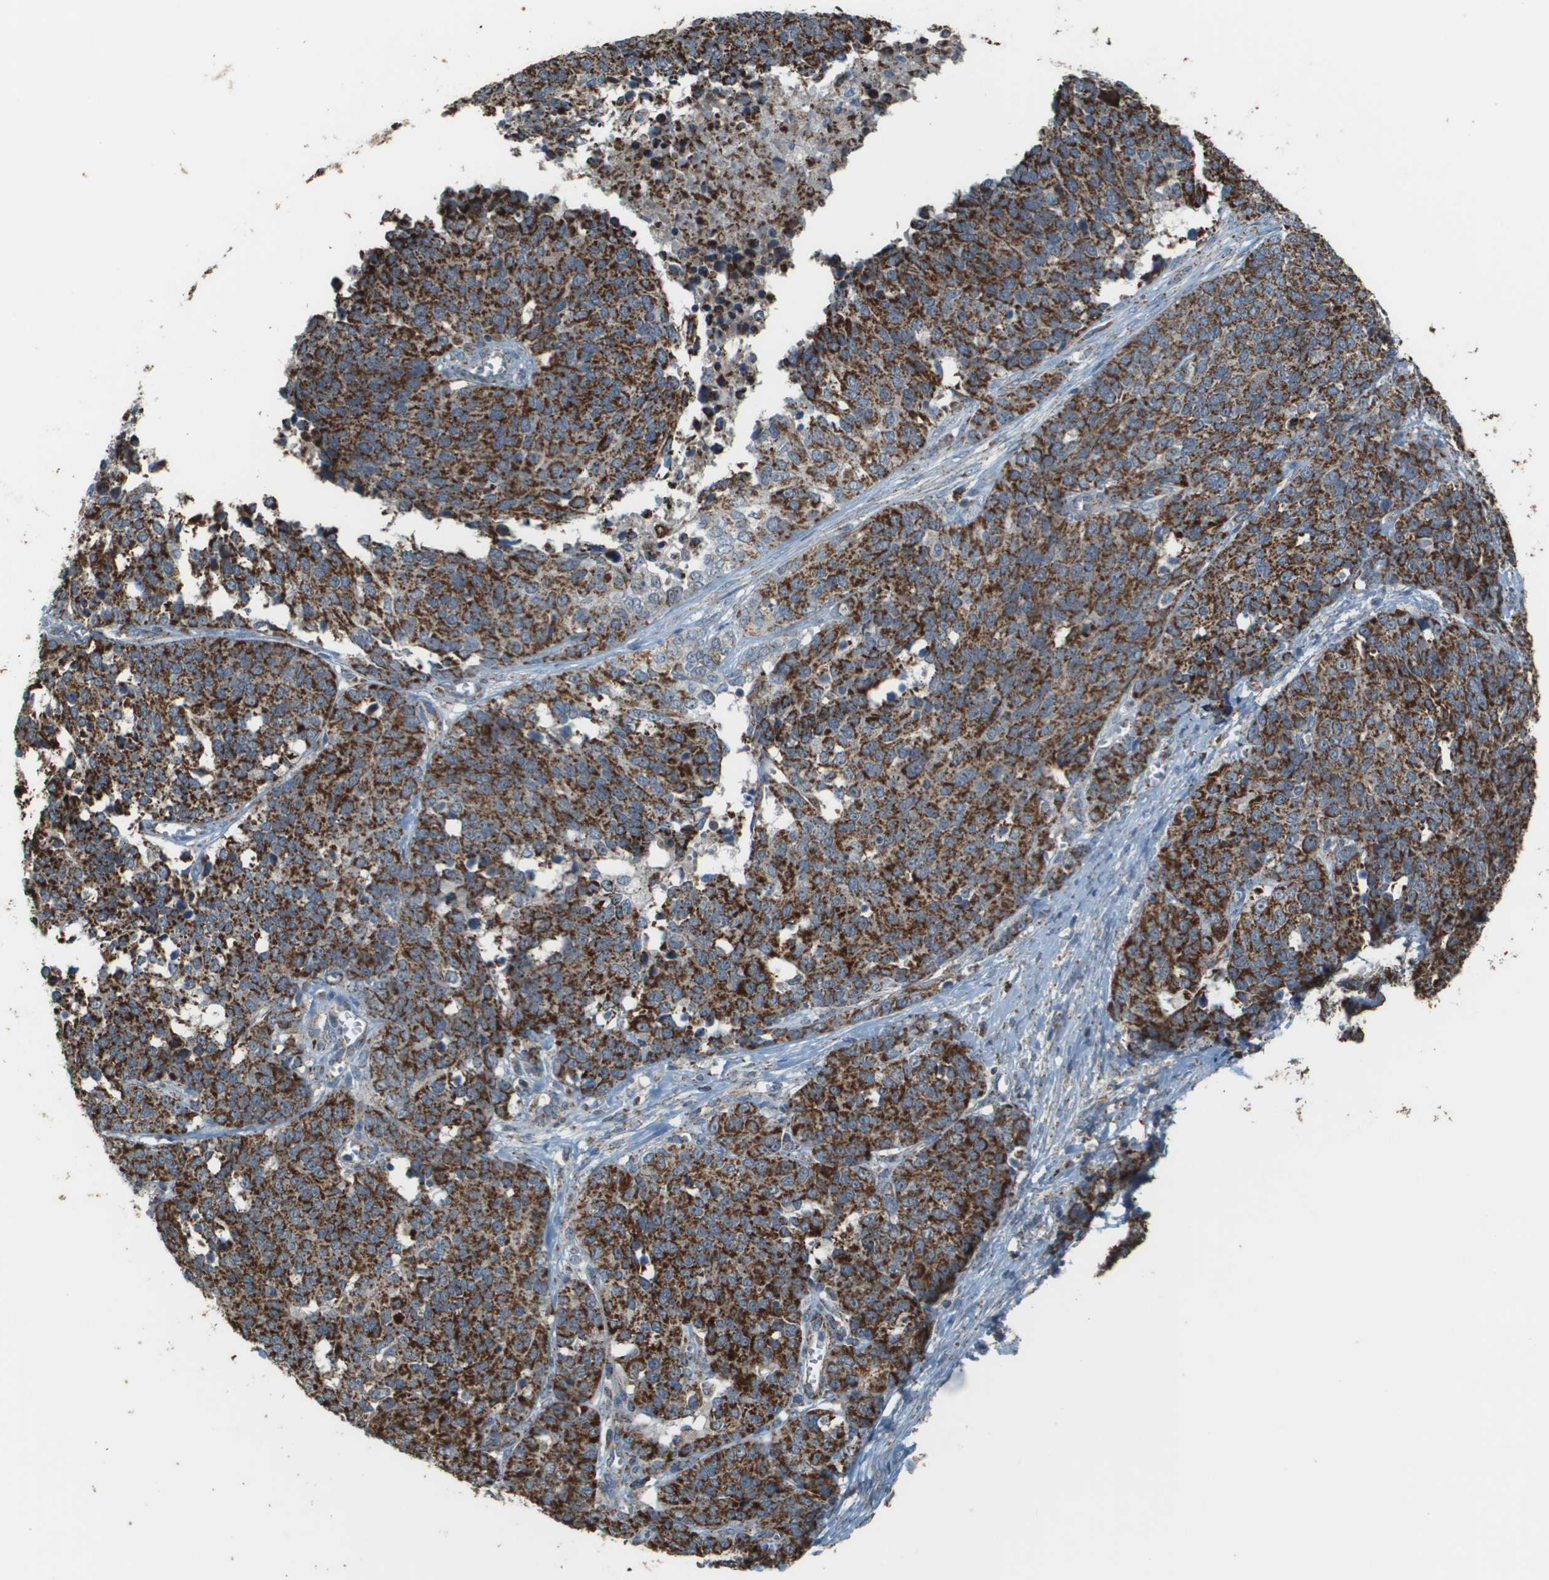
{"staining": {"intensity": "strong", "quantity": ">75%", "location": "cytoplasmic/membranous"}, "tissue": "ovarian cancer", "cell_type": "Tumor cells", "image_type": "cancer", "snomed": [{"axis": "morphology", "description": "Cystadenocarcinoma, serous, NOS"}, {"axis": "topography", "description": "Ovary"}], "caption": "Immunohistochemical staining of human ovarian cancer demonstrates high levels of strong cytoplasmic/membranous positivity in about >75% of tumor cells. (IHC, brightfield microscopy, high magnification).", "gene": "FH", "patient": {"sex": "female", "age": 44}}